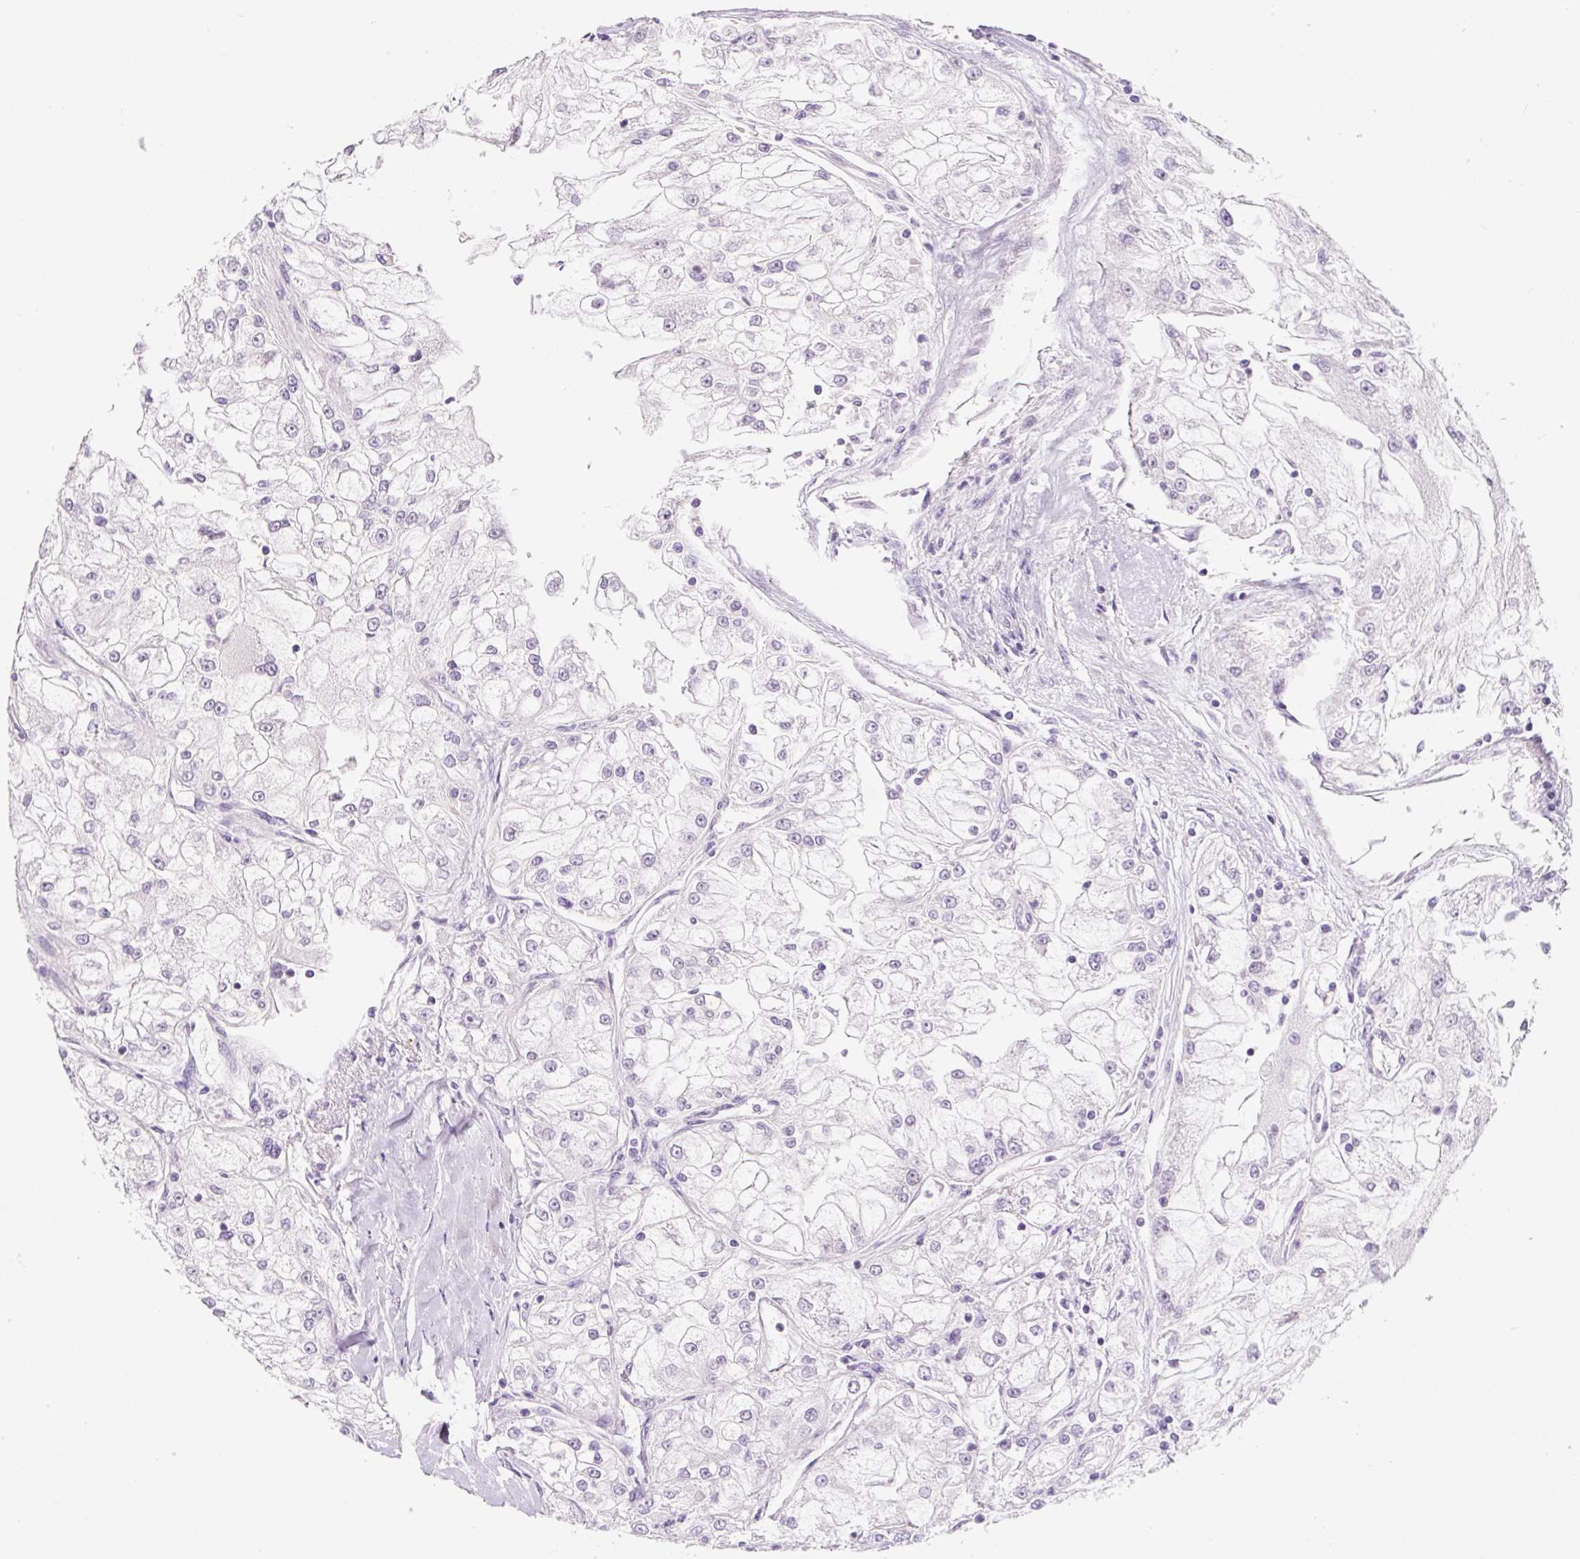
{"staining": {"intensity": "negative", "quantity": "none", "location": "none"}, "tissue": "renal cancer", "cell_type": "Tumor cells", "image_type": "cancer", "snomed": [{"axis": "morphology", "description": "Adenocarcinoma, NOS"}, {"axis": "topography", "description": "Kidney"}], "caption": "An immunohistochemistry micrograph of adenocarcinoma (renal) is shown. There is no staining in tumor cells of adenocarcinoma (renal). Nuclei are stained in blue.", "gene": "SYP", "patient": {"sex": "female", "age": 72}}